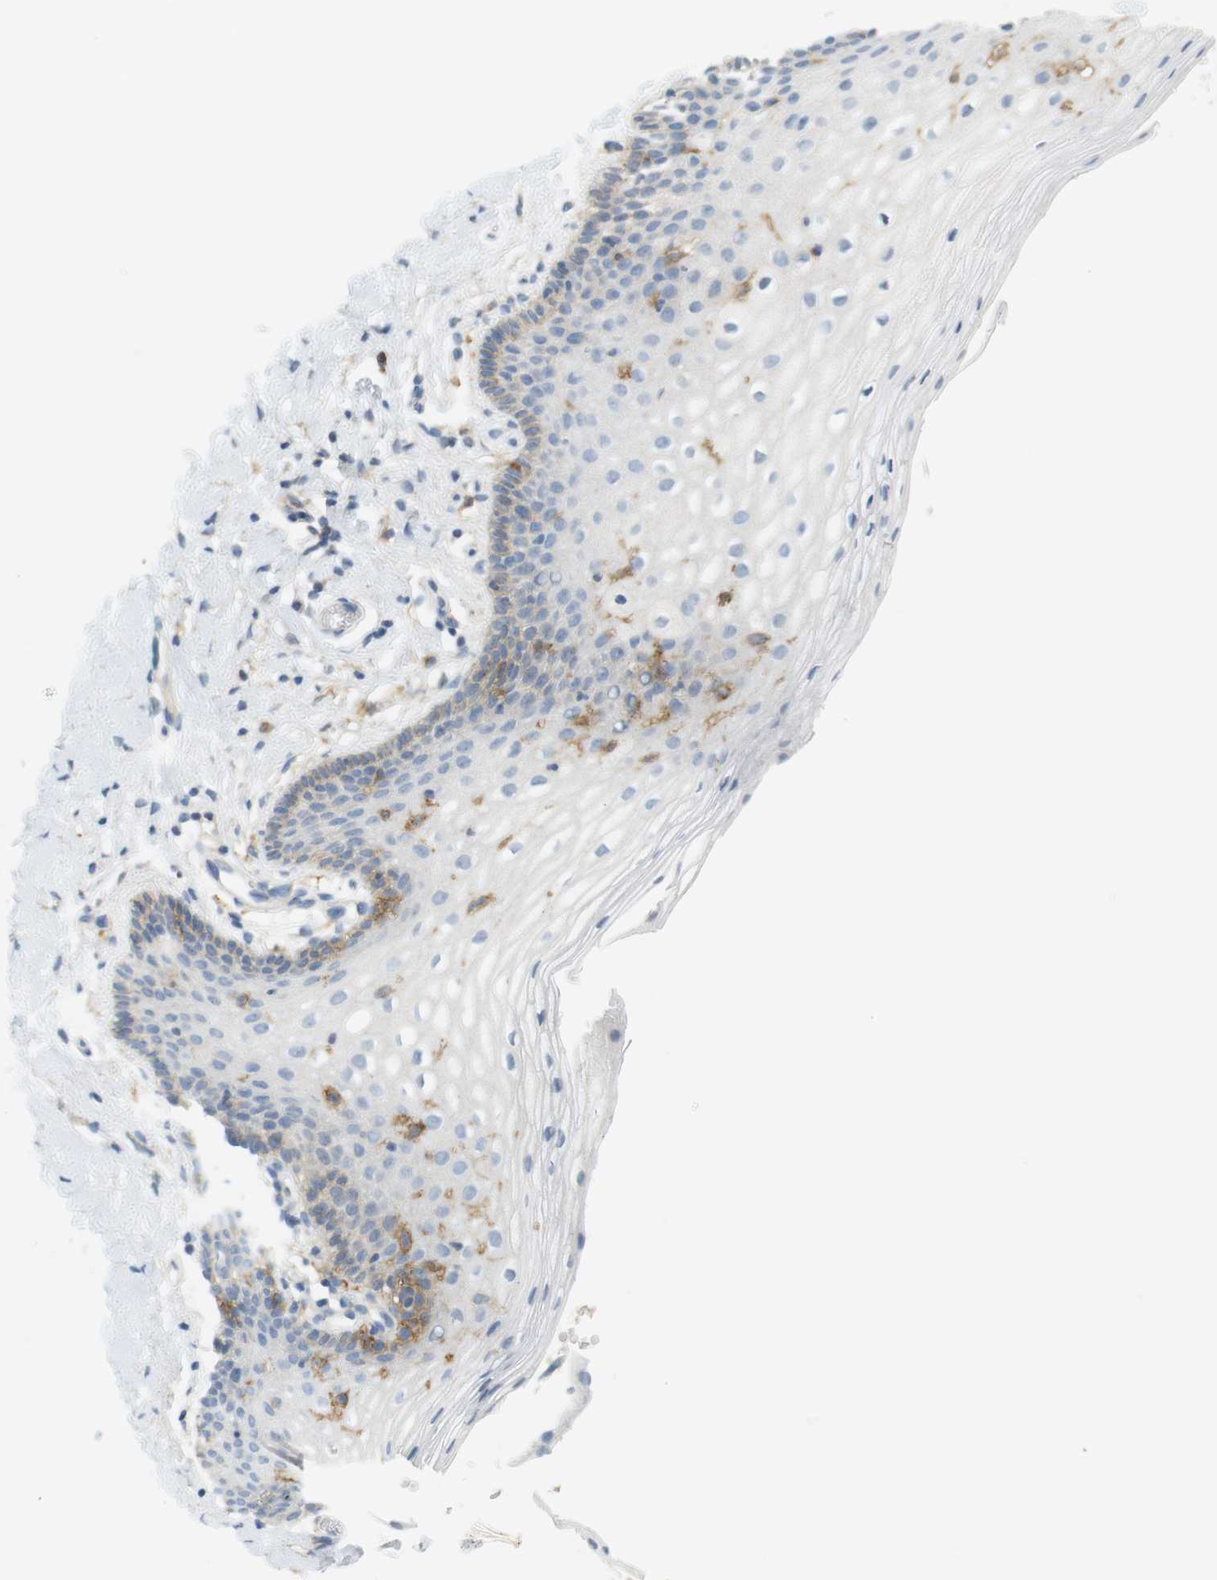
{"staining": {"intensity": "weak", "quantity": "<25%", "location": "cytoplasmic/membranous"}, "tissue": "vagina", "cell_type": "Squamous epithelial cells", "image_type": "normal", "snomed": [{"axis": "morphology", "description": "Normal tissue, NOS"}, {"axis": "topography", "description": "Vagina"}], "caption": "Immunohistochemistry (IHC) of unremarkable human vagina demonstrates no staining in squamous epithelial cells.", "gene": "SIRPA", "patient": {"sex": "female", "age": 55}}